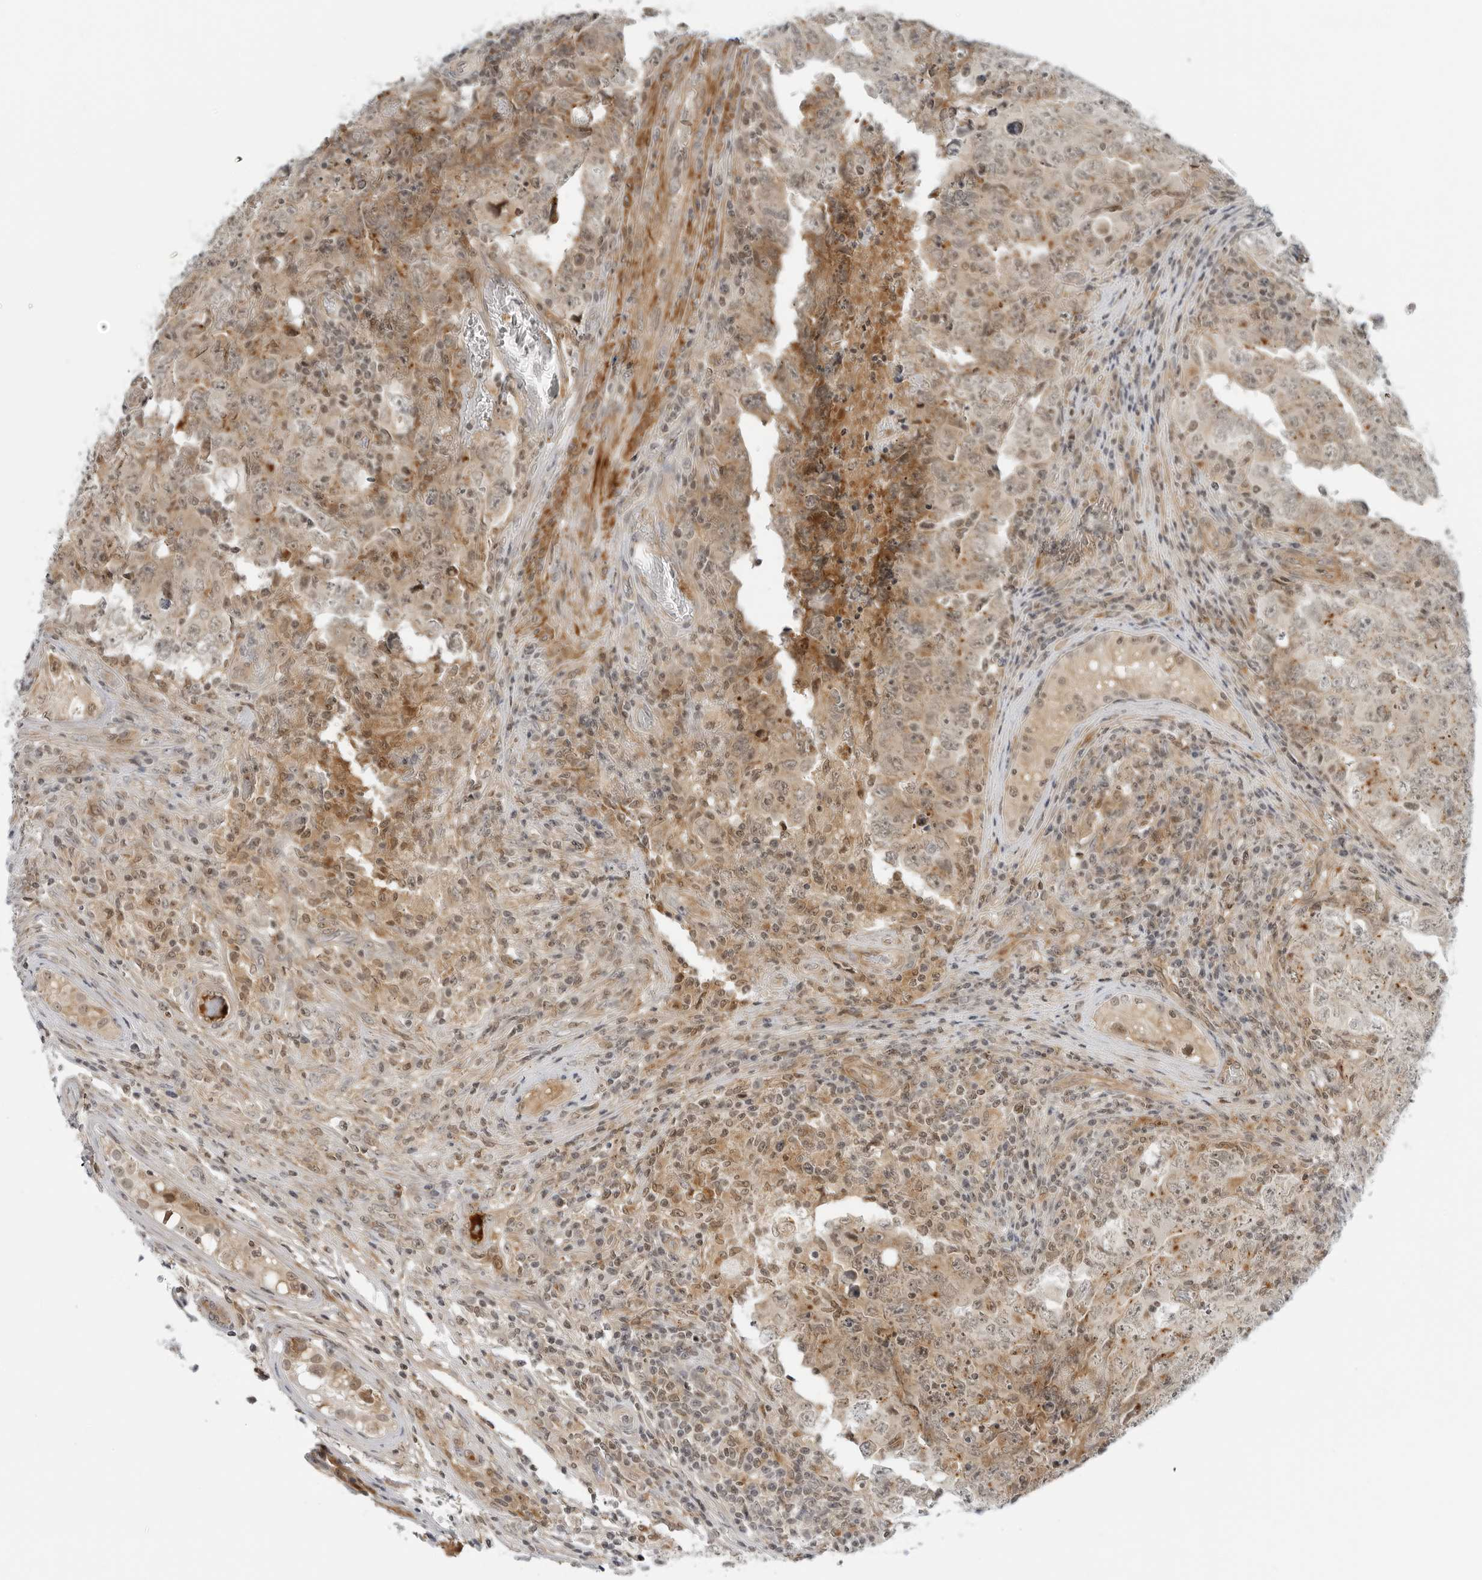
{"staining": {"intensity": "moderate", "quantity": "25%-75%", "location": "cytoplasmic/membranous"}, "tissue": "testis cancer", "cell_type": "Tumor cells", "image_type": "cancer", "snomed": [{"axis": "morphology", "description": "Carcinoma, Embryonal, NOS"}, {"axis": "topography", "description": "Testis"}], "caption": "Immunohistochemical staining of human embryonal carcinoma (testis) demonstrates medium levels of moderate cytoplasmic/membranous staining in about 25%-75% of tumor cells. (DAB (3,3'-diaminobenzidine) IHC with brightfield microscopy, high magnification).", "gene": "SUGCT", "patient": {"sex": "male", "age": 26}}